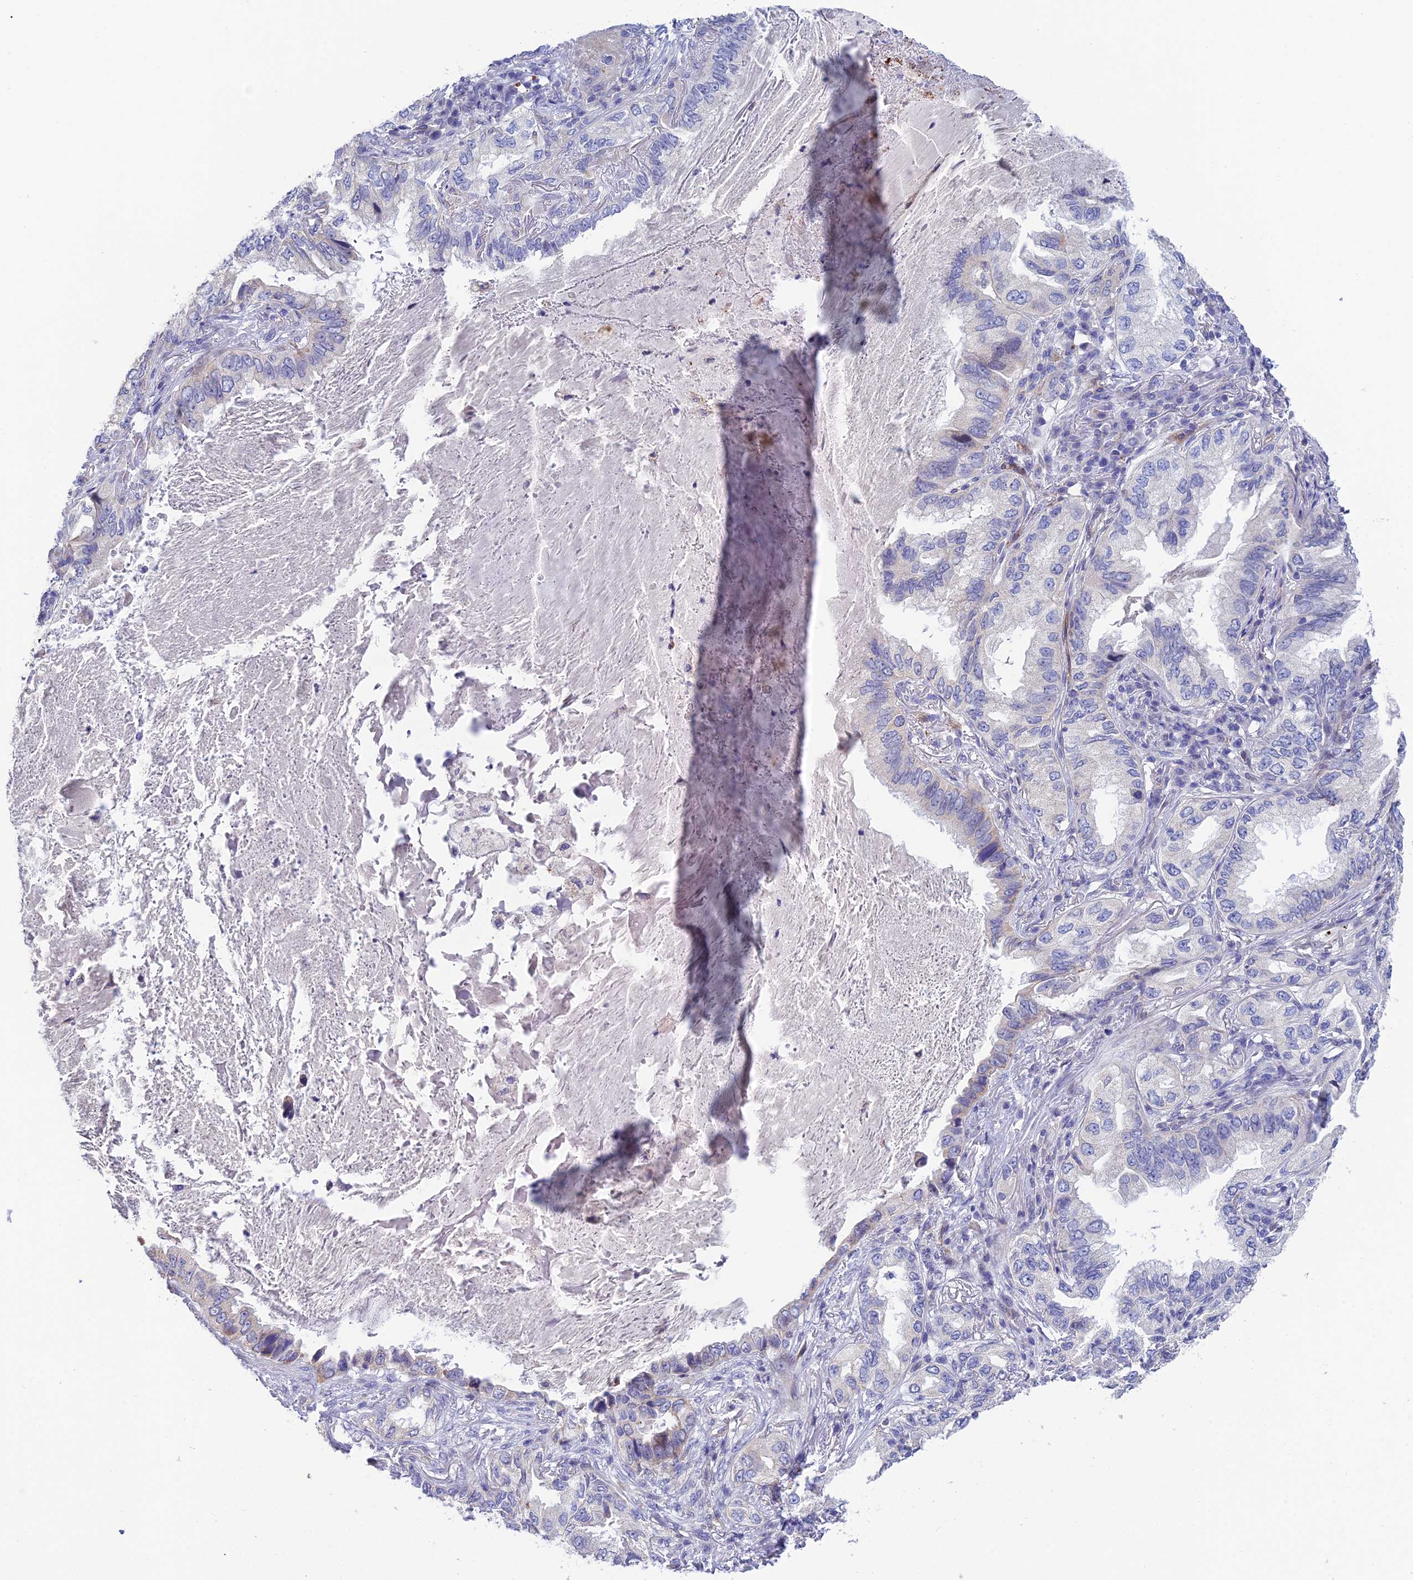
{"staining": {"intensity": "negative", "quantity": "none", "location": "none"}, "tissue": "lung cancer", "cell_type": "Tumor cells", "image_type": "cancer", "snomed": [{"axis": "morphology", "description": "Adenocarcinoma, NOS"}, {"axis": "topography", "description": "Lung"}], "caption": "Adenocarcinoma (lung) stained for a protein using immunohistochemistry reveals no positivity tumor cells.", "gene": "CSPG4", "patient": {"sex": "female", "age": 69}}